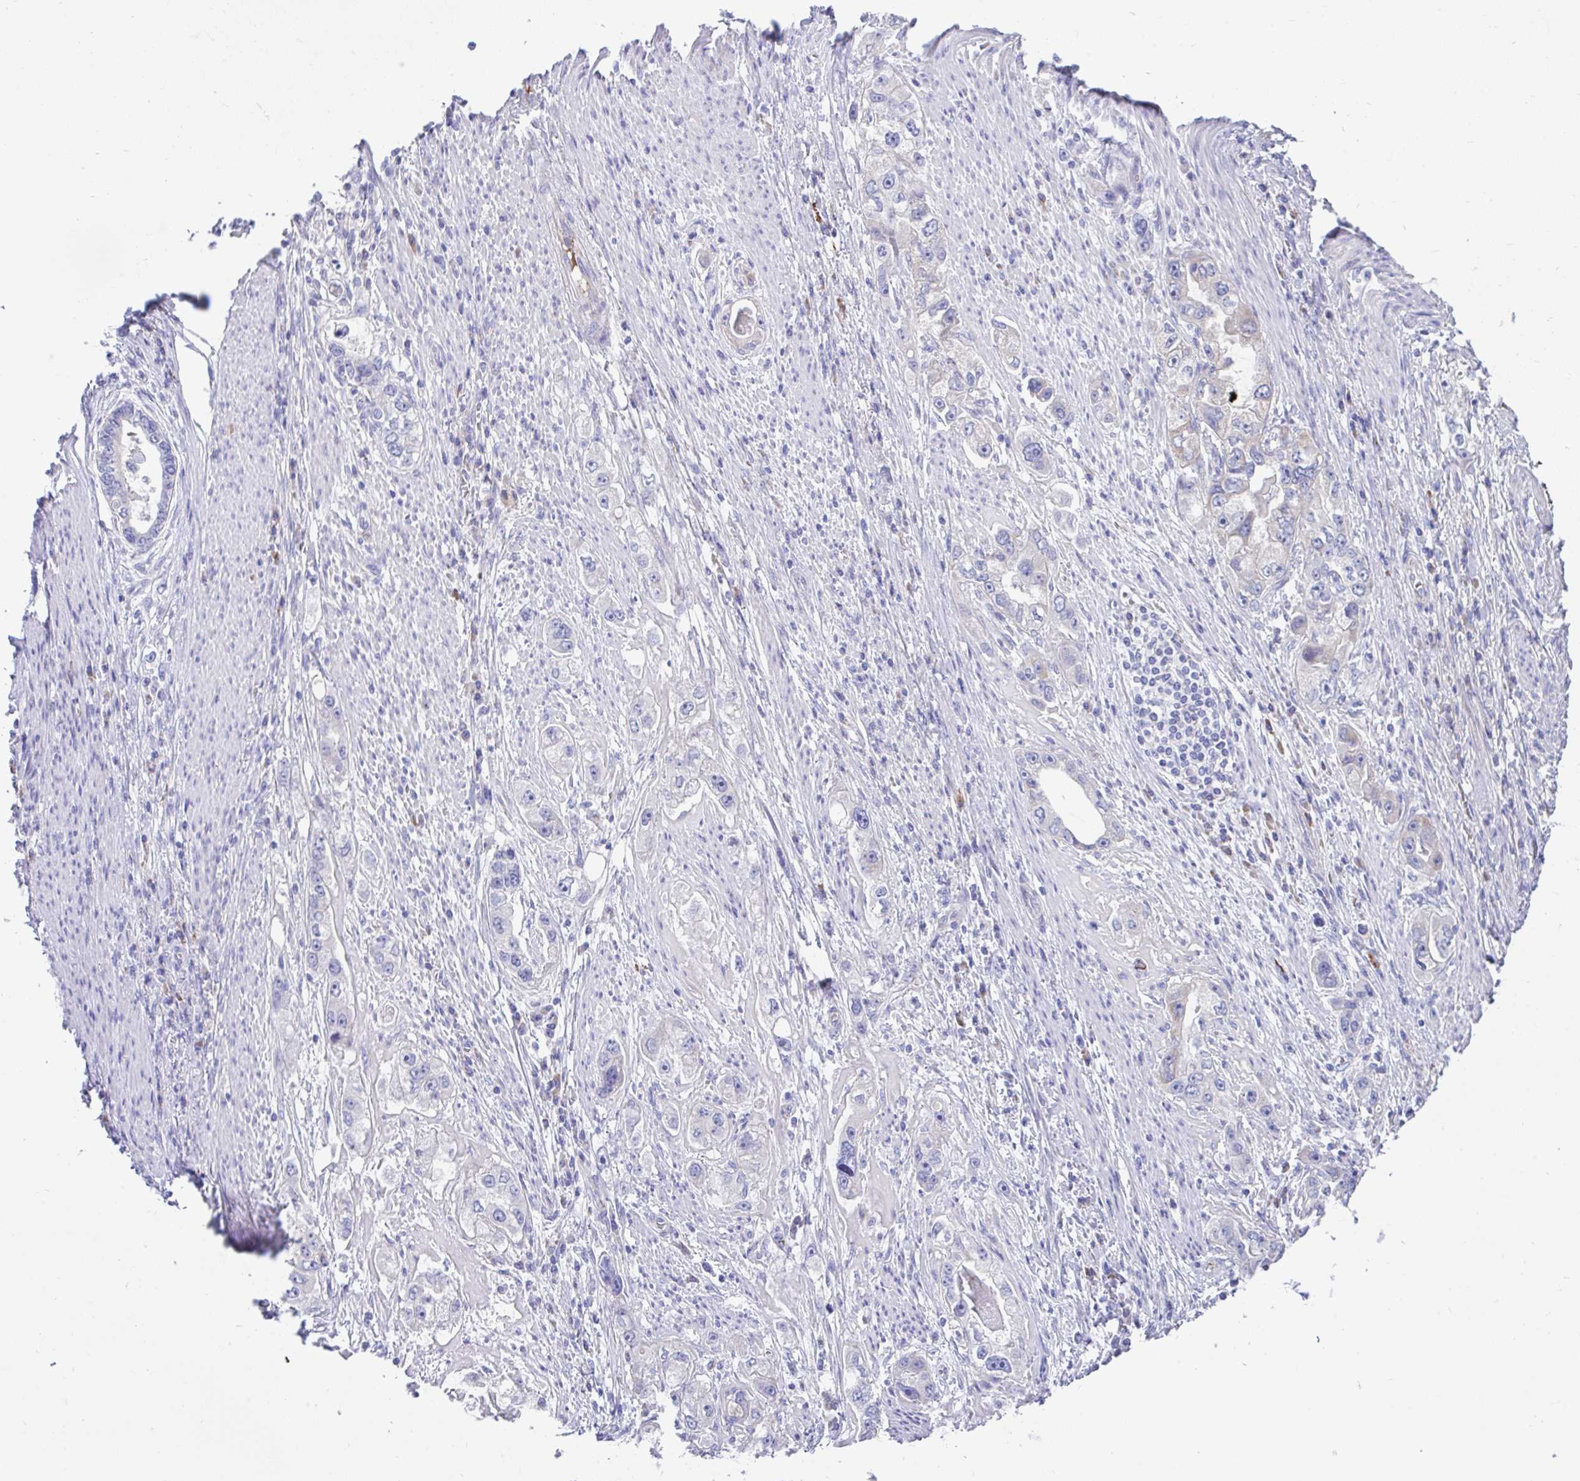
{"staining": {"intensity": "negative", "quantity": "none", "location": "none"}, "tissue": "stomach cancer", "cell_type": "Tumor cells", "image_type": "cancer", "snomed": [{"axis": "morphology", "description": "Adenocarcinoma, NOS"}, {"axis": "topography", "description": "Stomach, lower"}], "caption": "This is a histopathology image of immunohistochemistry staining of stomach adenocarcinoma, which shows no staining in tumor cells. The staining was performed using DAB (3,3'-diaminobenzidine) to visualize the protein expression in brown, while the nuclei were stained in blue with hematoxylin (Magnification: 20x).", "gene": "CCSAP", "patient": {"sex": "female", "age": 93}}